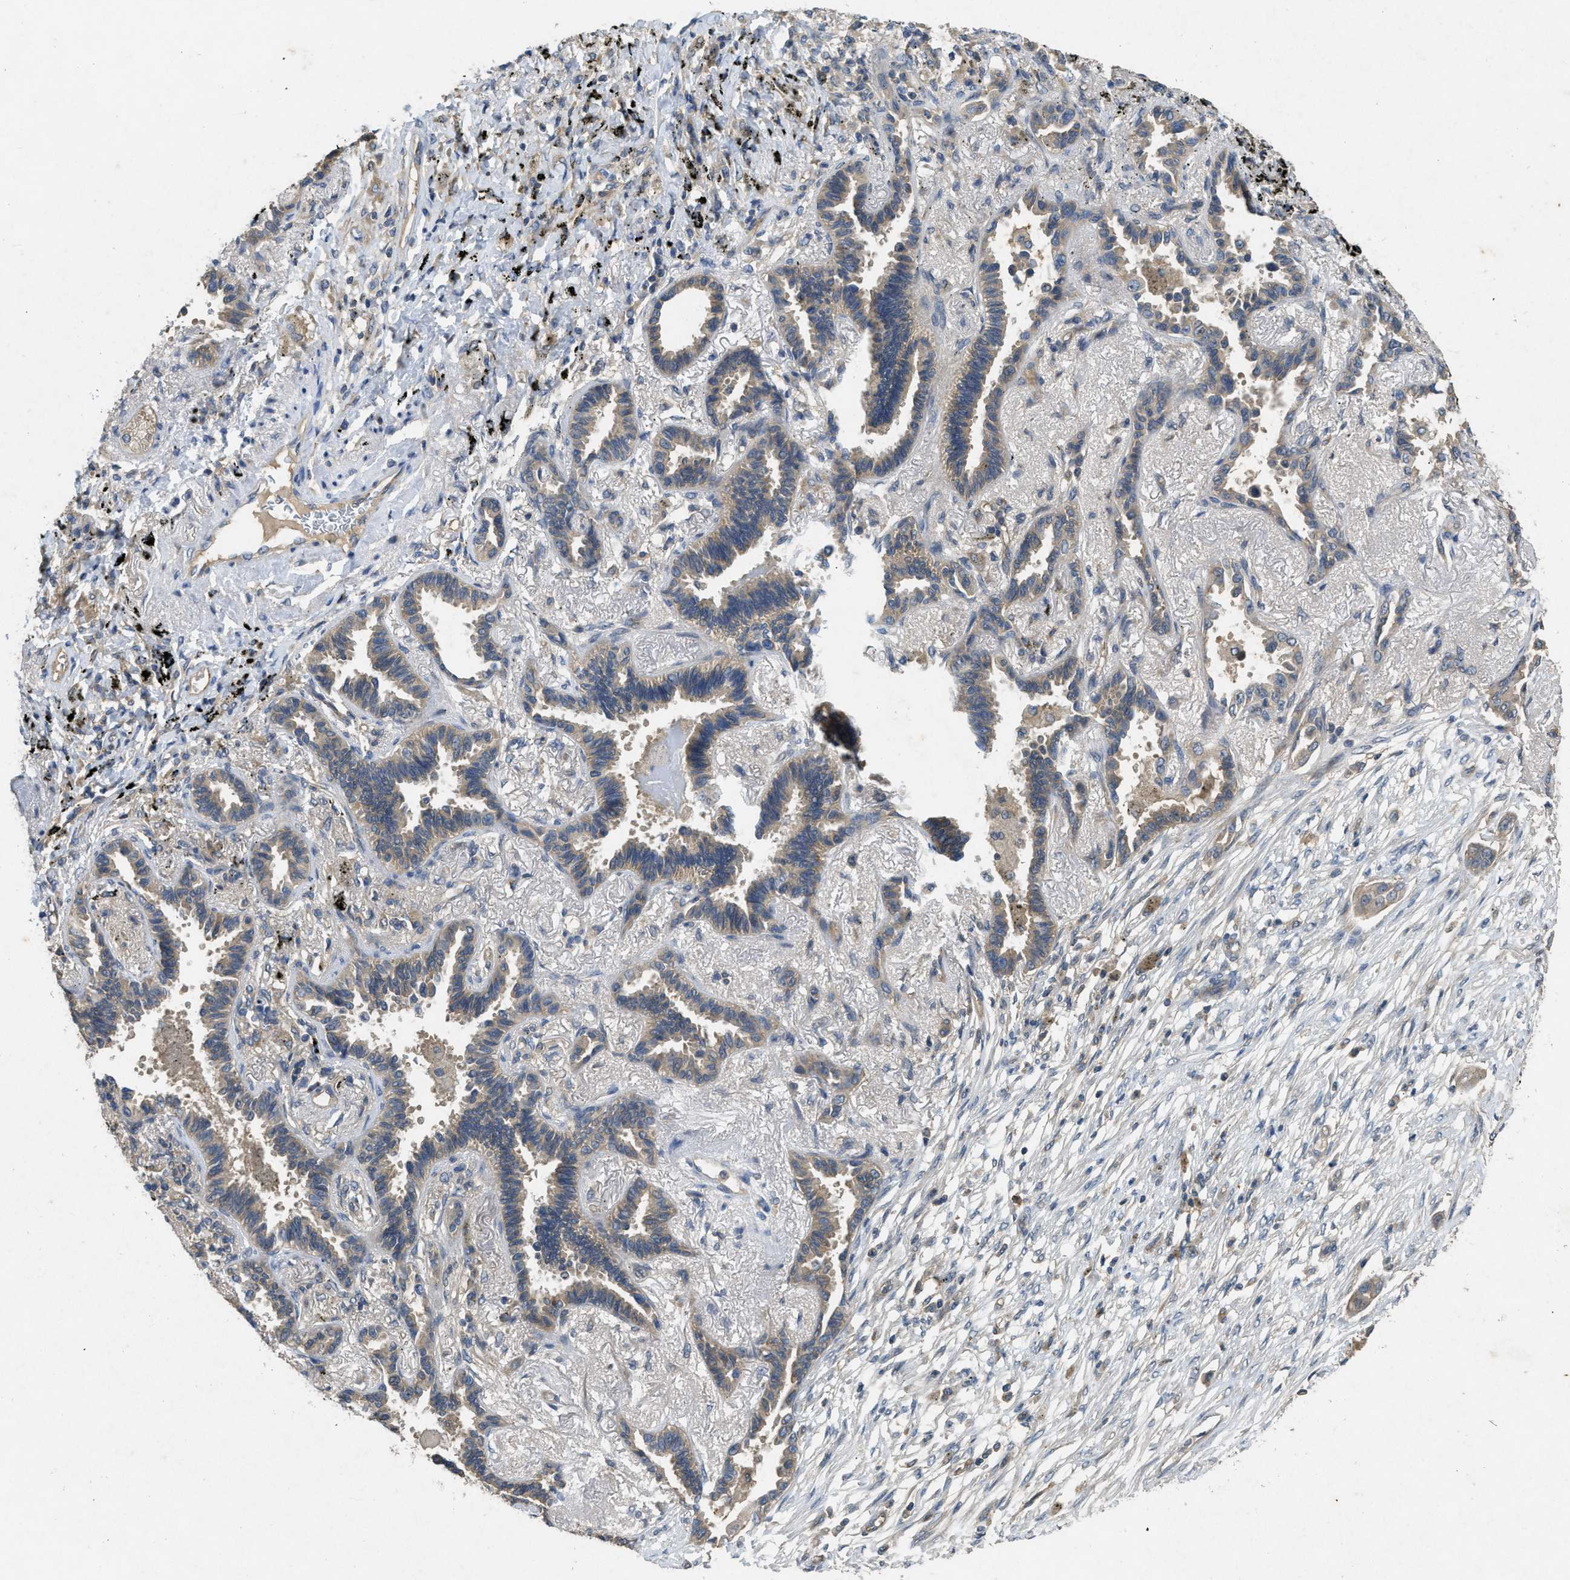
{"staining": {"intensity": "weak", "quantity": ">75%", "location": "cytoplasmic/membranous"}, "tissue": "lung cancer", "cell_type": "Tumor cells", "image_type": "cancer", "snomed": [{"axis": "morphology", "description": "Adenocarcinoma, NOS"}, {"axis": "topography", "description": "Lung"}], "caption": "Lung adenocarcinoma stained for a protein (brown) shows weak cytoplasmic/membranous positive positivity in about >75% of tumor cells.", "gene": "PPP3CA", "patient": {"sex": "male", "age": 59}}